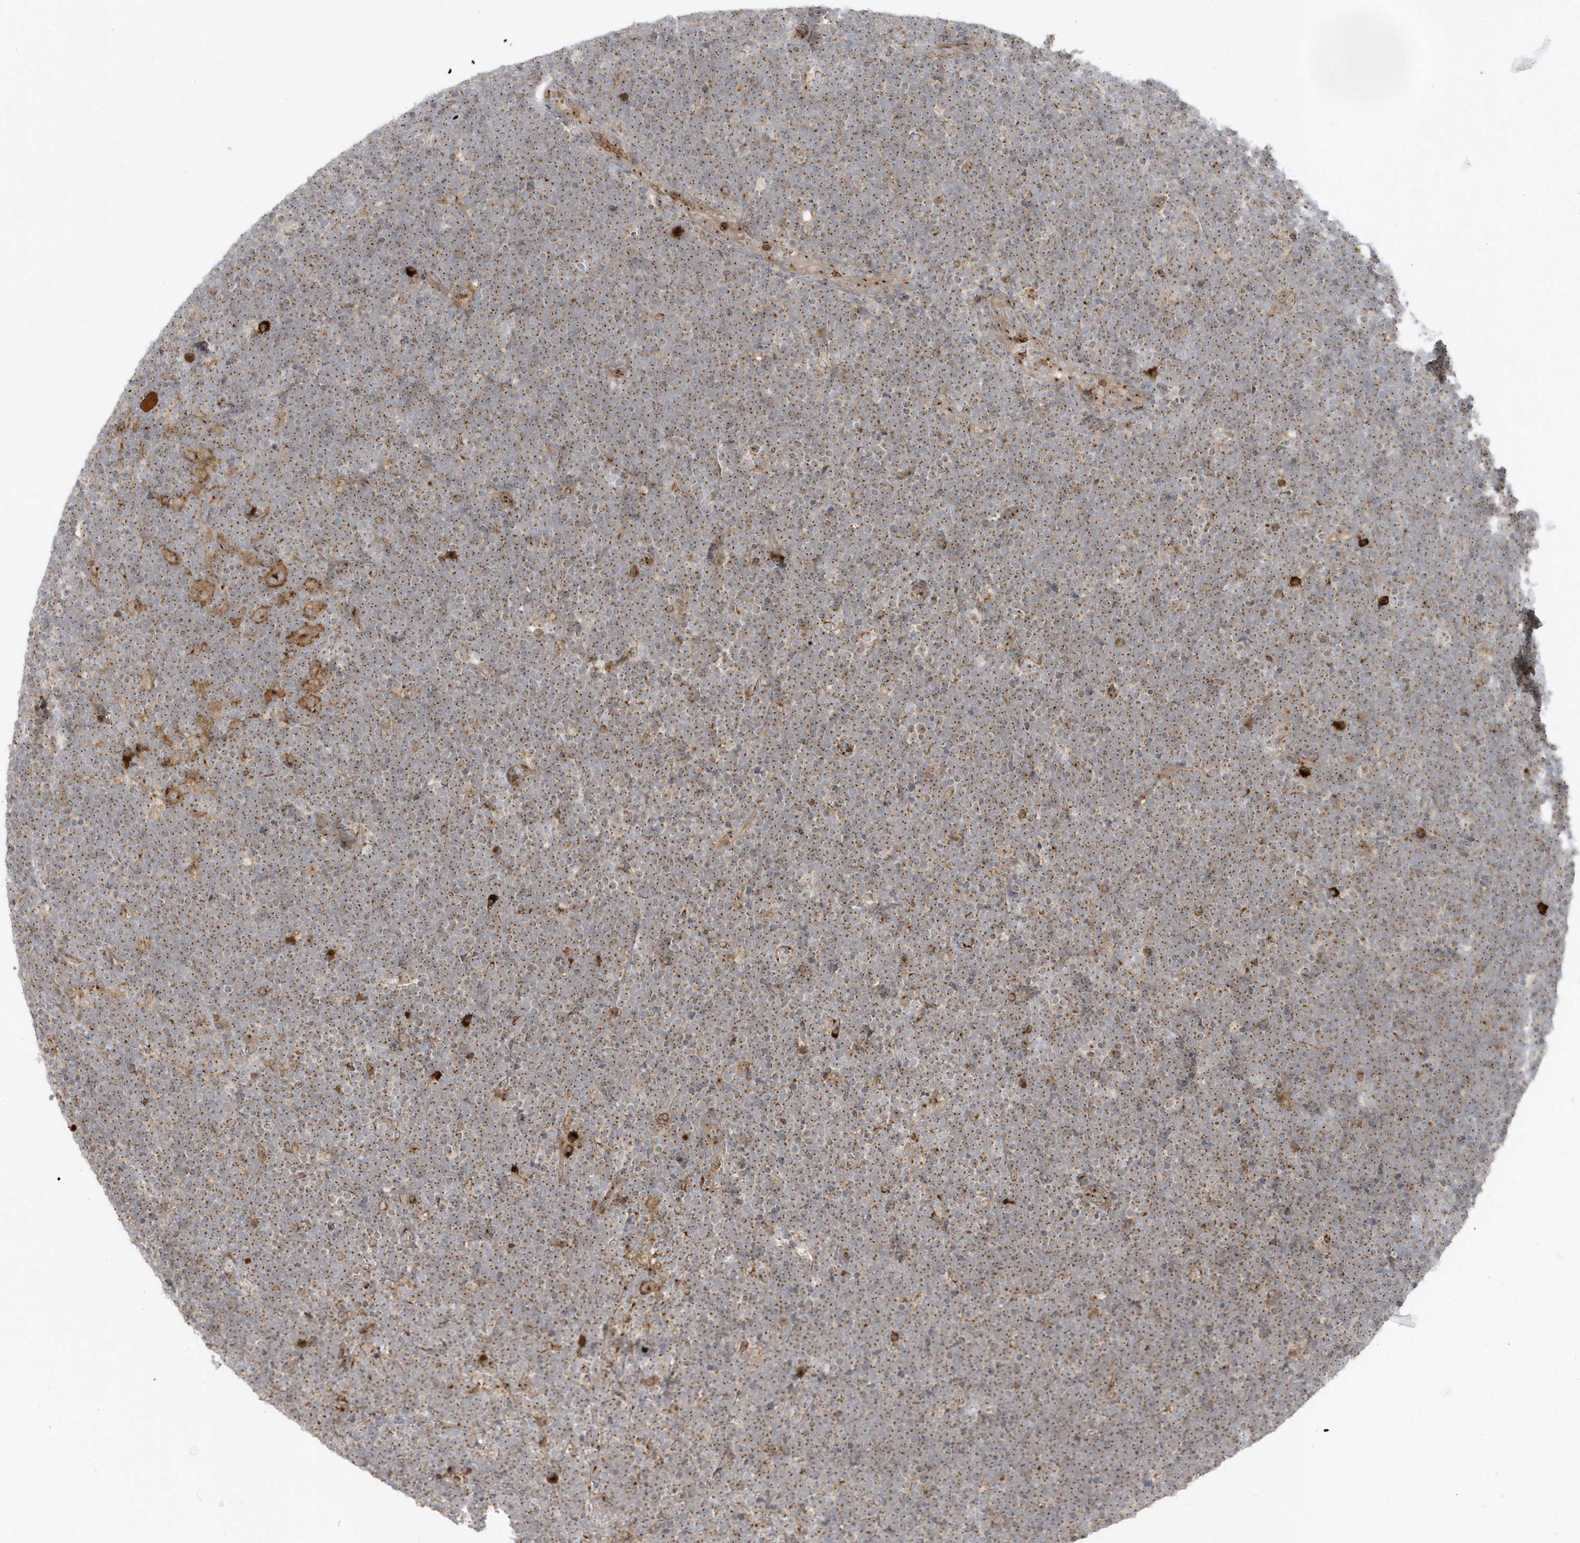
{"staining": {"intensity": "moderate", "quantity": ">75%", "location": "cytoplasmic/membranous"}, "tissue": "lymphoma", "cell_type": "Tumor cells", "image_type": "cancer", "snomed": [{"axis": "morphology", "description": "Malignant lymphoma, non-Hodgkin's type, High grade"}, {"axis": "topography", "description": "Lymph node"}], "caption": "The image reveals staining of lymphoma, revealing moderate cytoplasmic/membranous protein staining (brown color) within tumor cells. The staining was performed using DAB (3,3'-diaminobenzidine), with brown indicating positive protein expression. Nuclei are stained blue with hematoxylin.", "gene": "RPP40", "patient": {"sex": "male", "age": 13}}